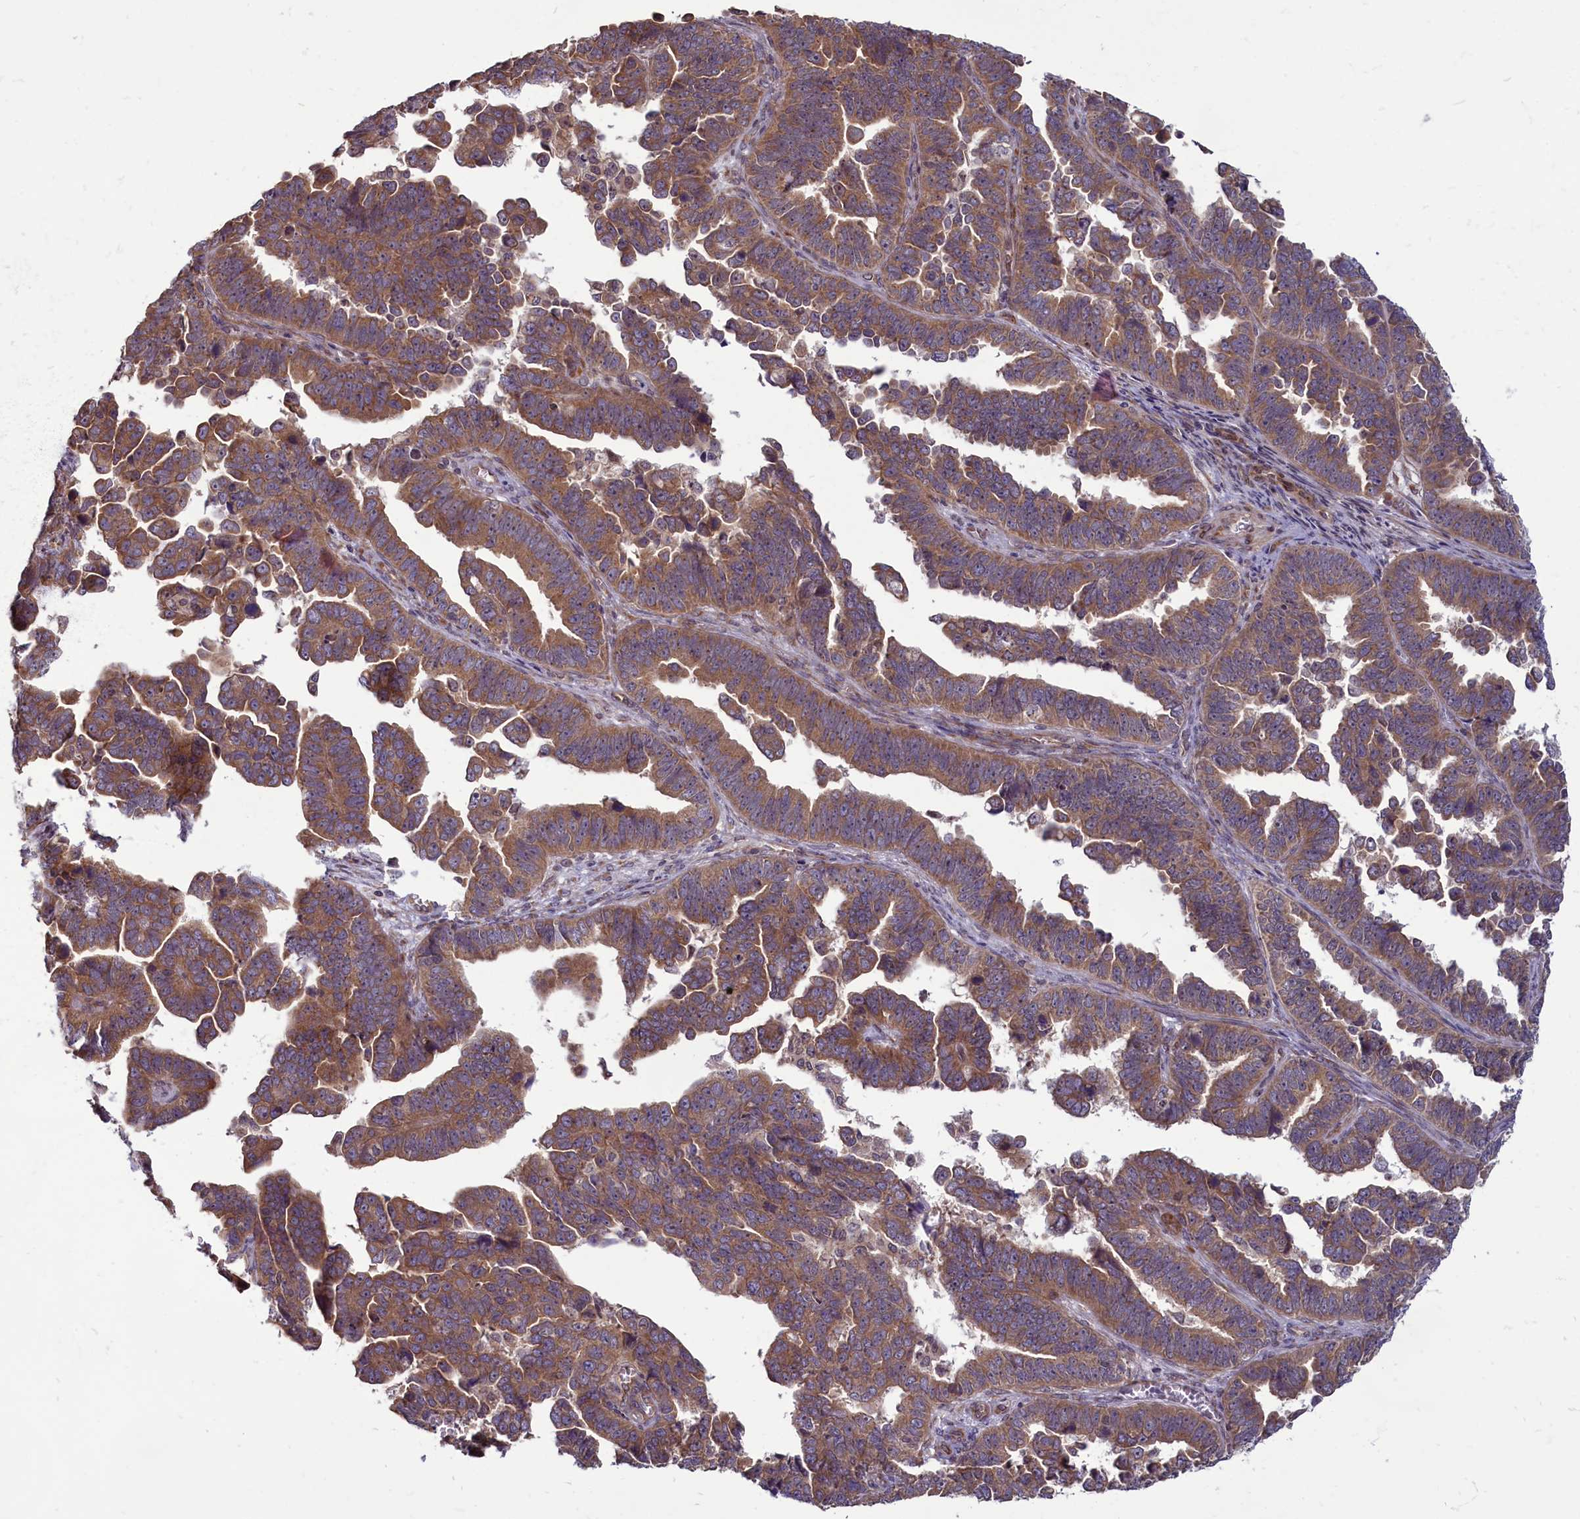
{"staining": {"intensity": "moderate", "quantity": ">75%", "location": "cytoplasmic/membranous"}, "tissue": "endometrial cancer", "cell_type": "Tumor cells", "image_type": "cancer", "snomed": [{"axis": "morphology", "description": "Adenocarcinoma, NOS"}, {"axis": "topography", "description": "Endometrium"}], "caption": "Immunohistochemistry (DAB (3,3'-diaminobenzidine)) staining of endometrial adenocarcinoma exhibits moderate cytoplasmic/membranous protein expression in approximately >75% of tumor cells. (brown staining indicates protein expression, while blue staining denotes nuclei).", "gene": "MYCBP", "patient": {"sex": "female", "age": 75}}